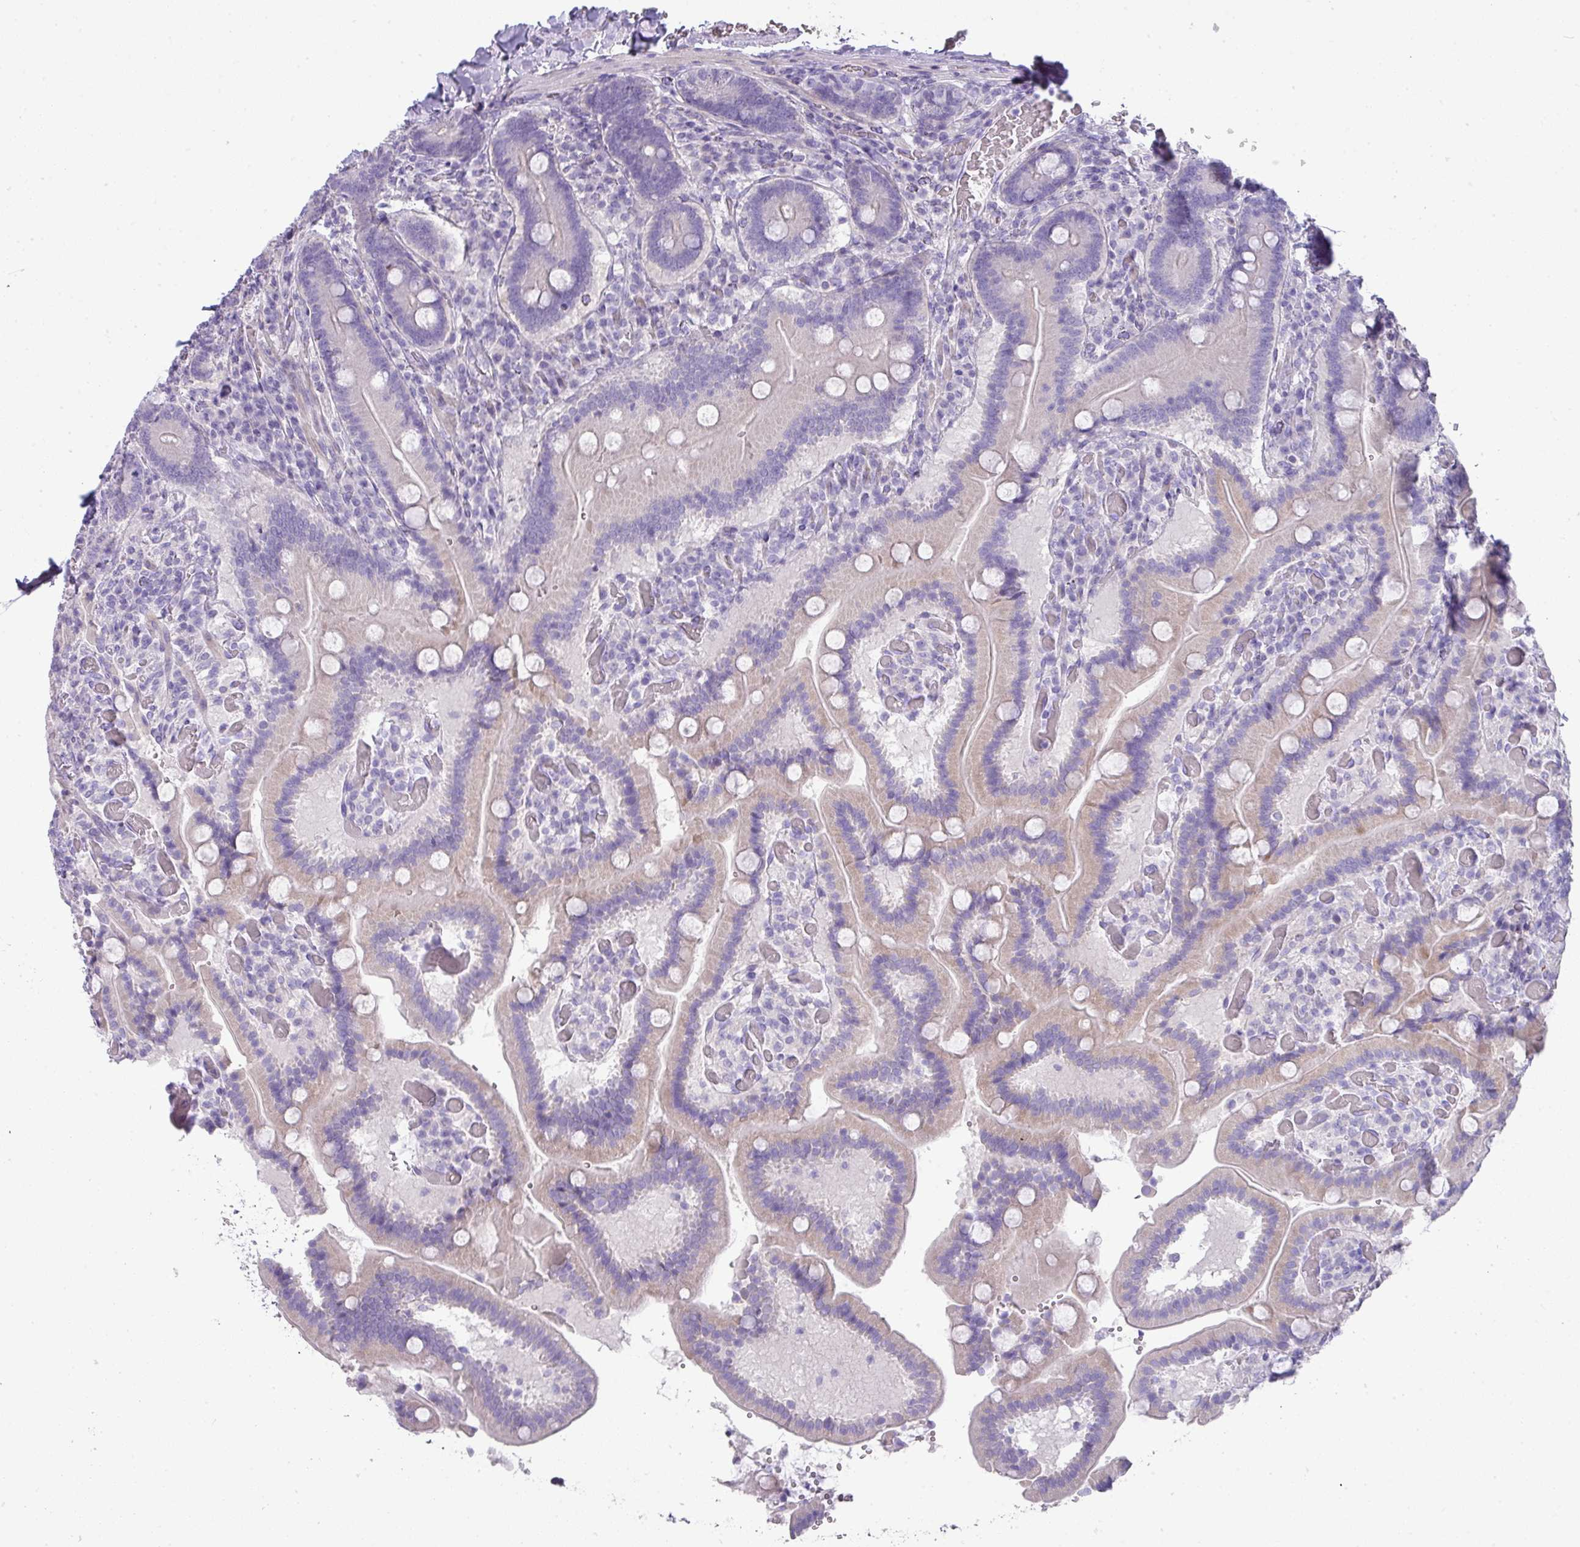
{"staining": {"intensity": "weak", "quantity": "25%-75%", "location": "cytoplasmic/membranous"}, "tissue": "duodenum", "cell_type": "Glandular cells", "image_type": "normal", "snomed": [{"axis": "morphology", "description": "Normal tissue, NOS"}, {"axis": "topography", "description": "Duodenum"}], "caption": "Immunohistochemical staining of normal duodenum reveals weak cytoplasmic/membranous protein expression in about 25%-75% of glandular cells. (DAB = brown stain, brightfield microscopy at high magnification).", "gene": "GLI4", "patient": {"sex": "female", "age": 62}}